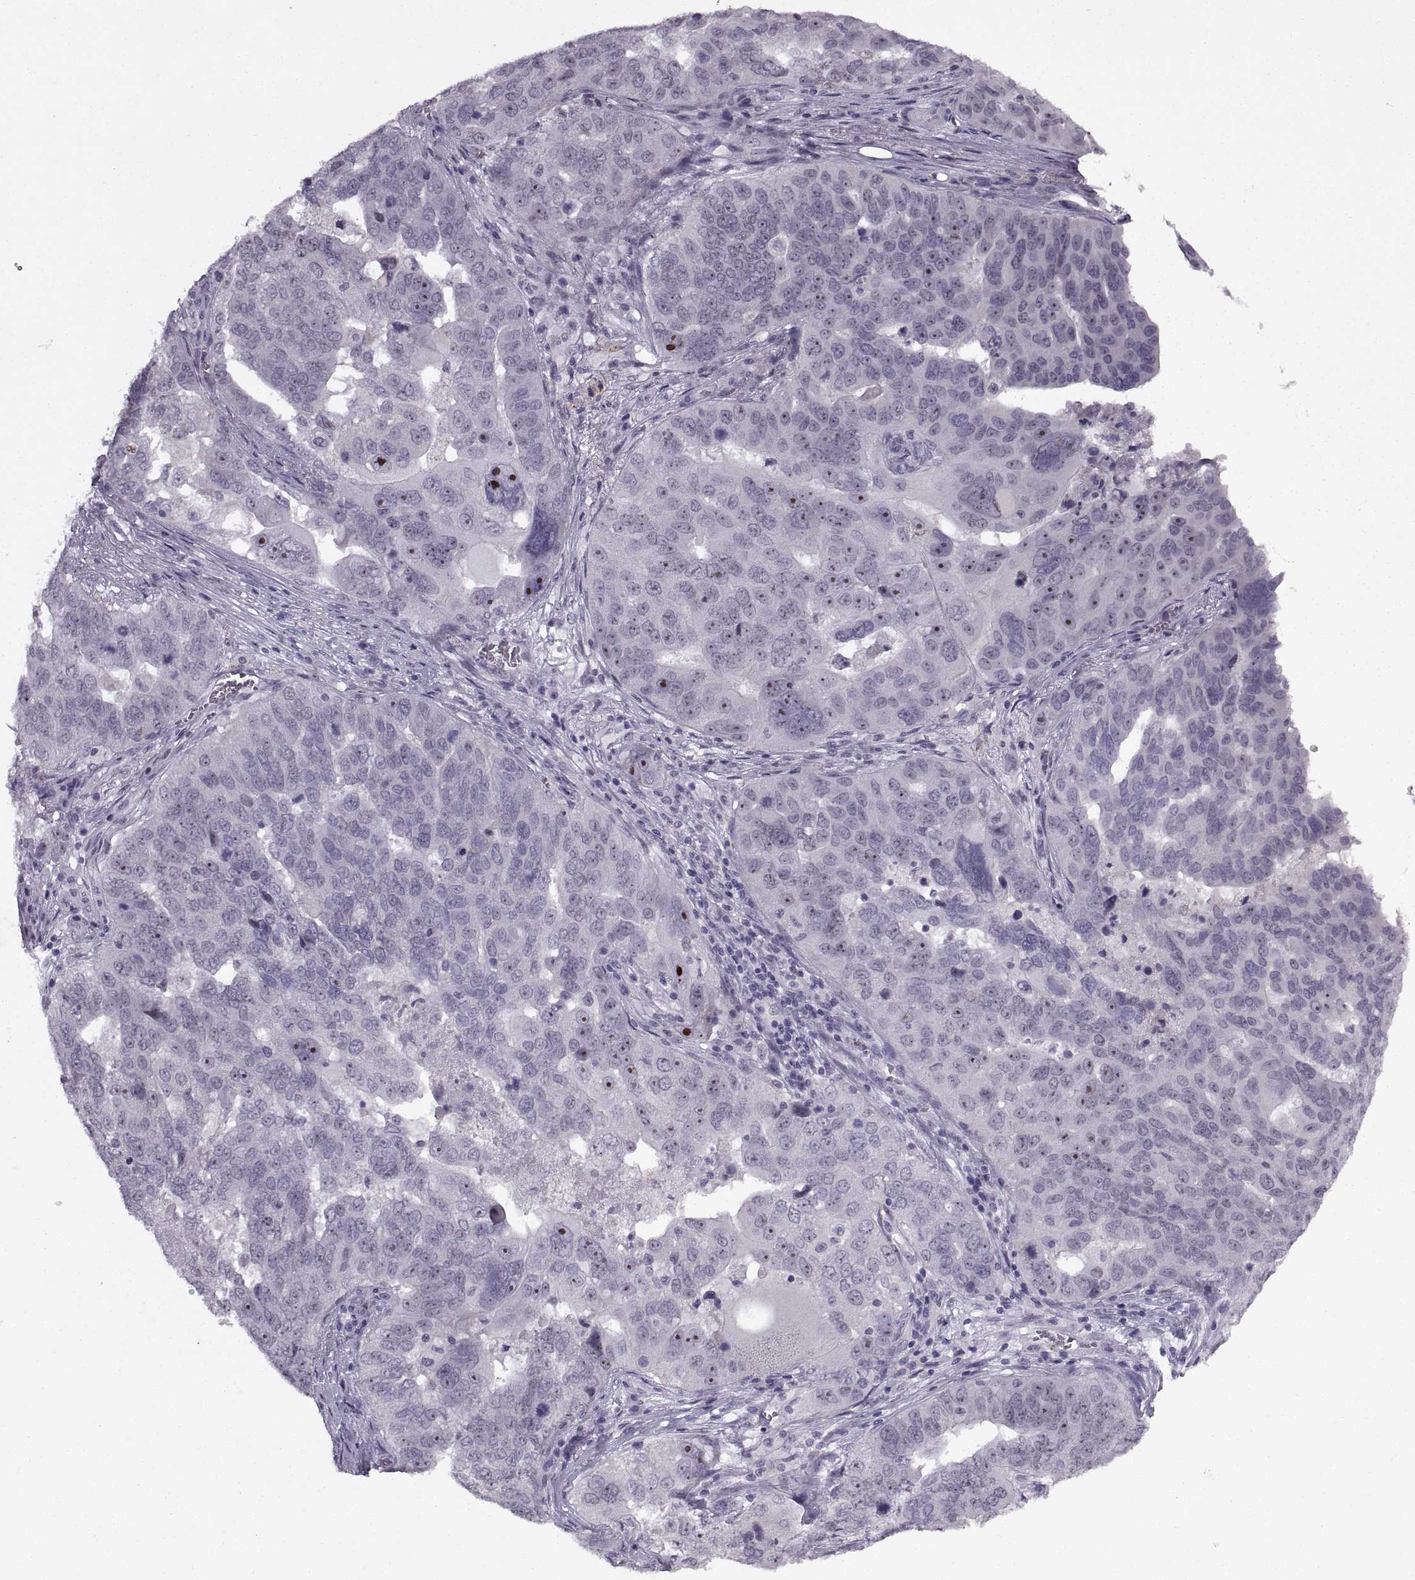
{"staining": {"intensity": "strong", "quantity": "<25%", "location": "nuclear"}, "tissue": "ovarian cancer", "cell_type": "Tumor cells", "image_type": "cancer", "snomed": [{"axis": "morphology", "description": "Carcinoma, endometroid"}, {"axis": "topography", "description": "Soft tissue"}, {"axis": "topography", "description": "Ovary"}], "caption": "Ovarian cancer stained with a brown dye displays strong nuclear positive staining in approximately <25% of tumor cells.", "gene": "SINHCAF", "patient": {"sex": "female", "age": 52}}